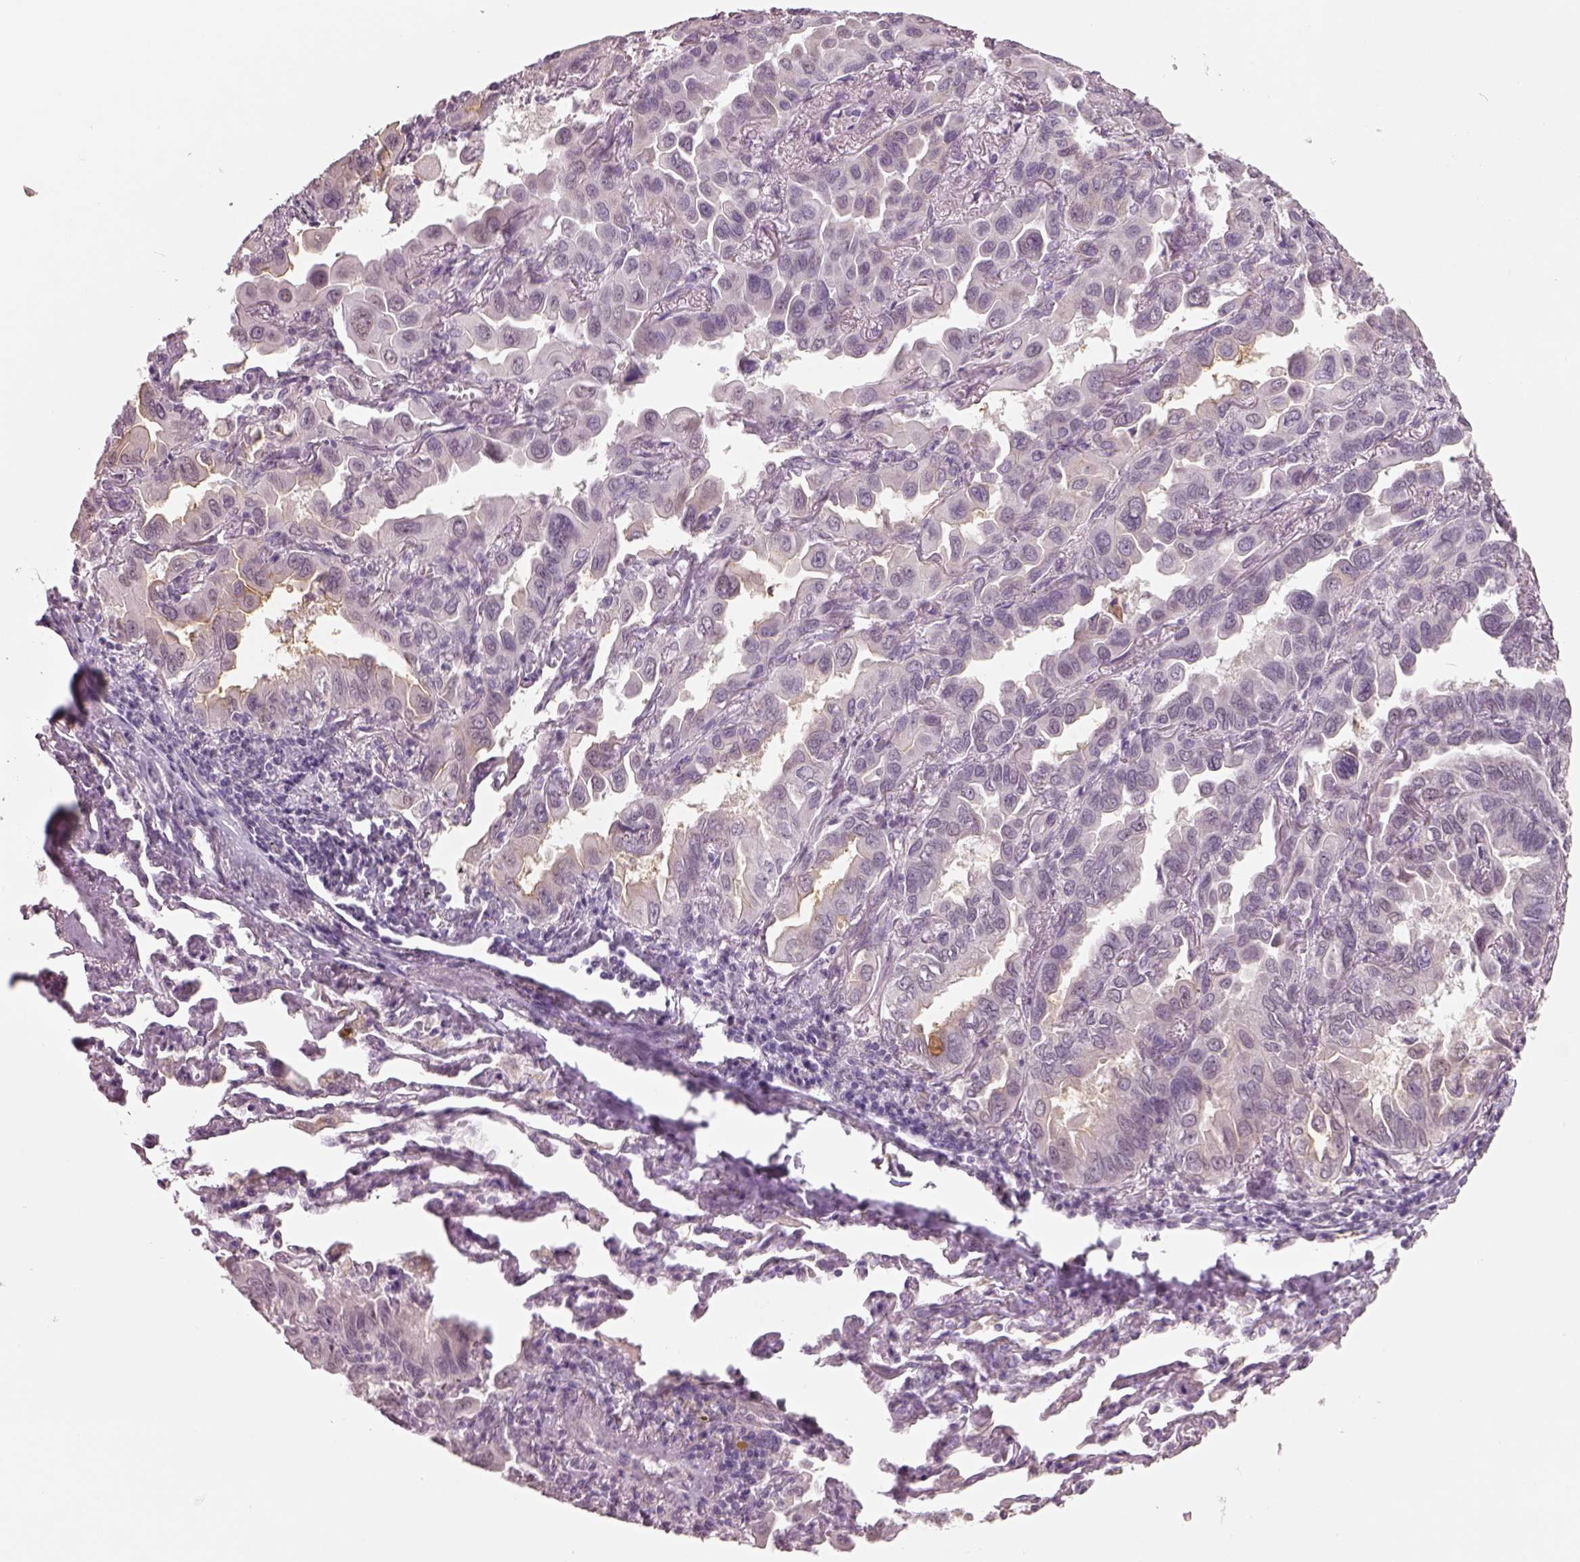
{"staining": {"intensity": "negative", "quantity": "none", "location": "none"}, "tissue": "lung cancer", "cell_type": "Tumor cells", "image_type": "cancer", "snomed": [{"axis": "morphology", "description": "Adenocarcinoma, NOS"}, {"axis": "topography", "description": "Lung"}], "caption": "This histopathology image is of adenocarcinoma (lung) stained with immunohistochemistry to label a protein in brown with the nuclei are counter-stained blue. There is no staining in tumor cells. Brightfield microscopy of immunohistochemistry (IHC) stained with DAB (brown) and hematoxylin (blue), captured at high magnification.", "gene": "NAT8", "patient": {"sex": "male", "age": 64}}